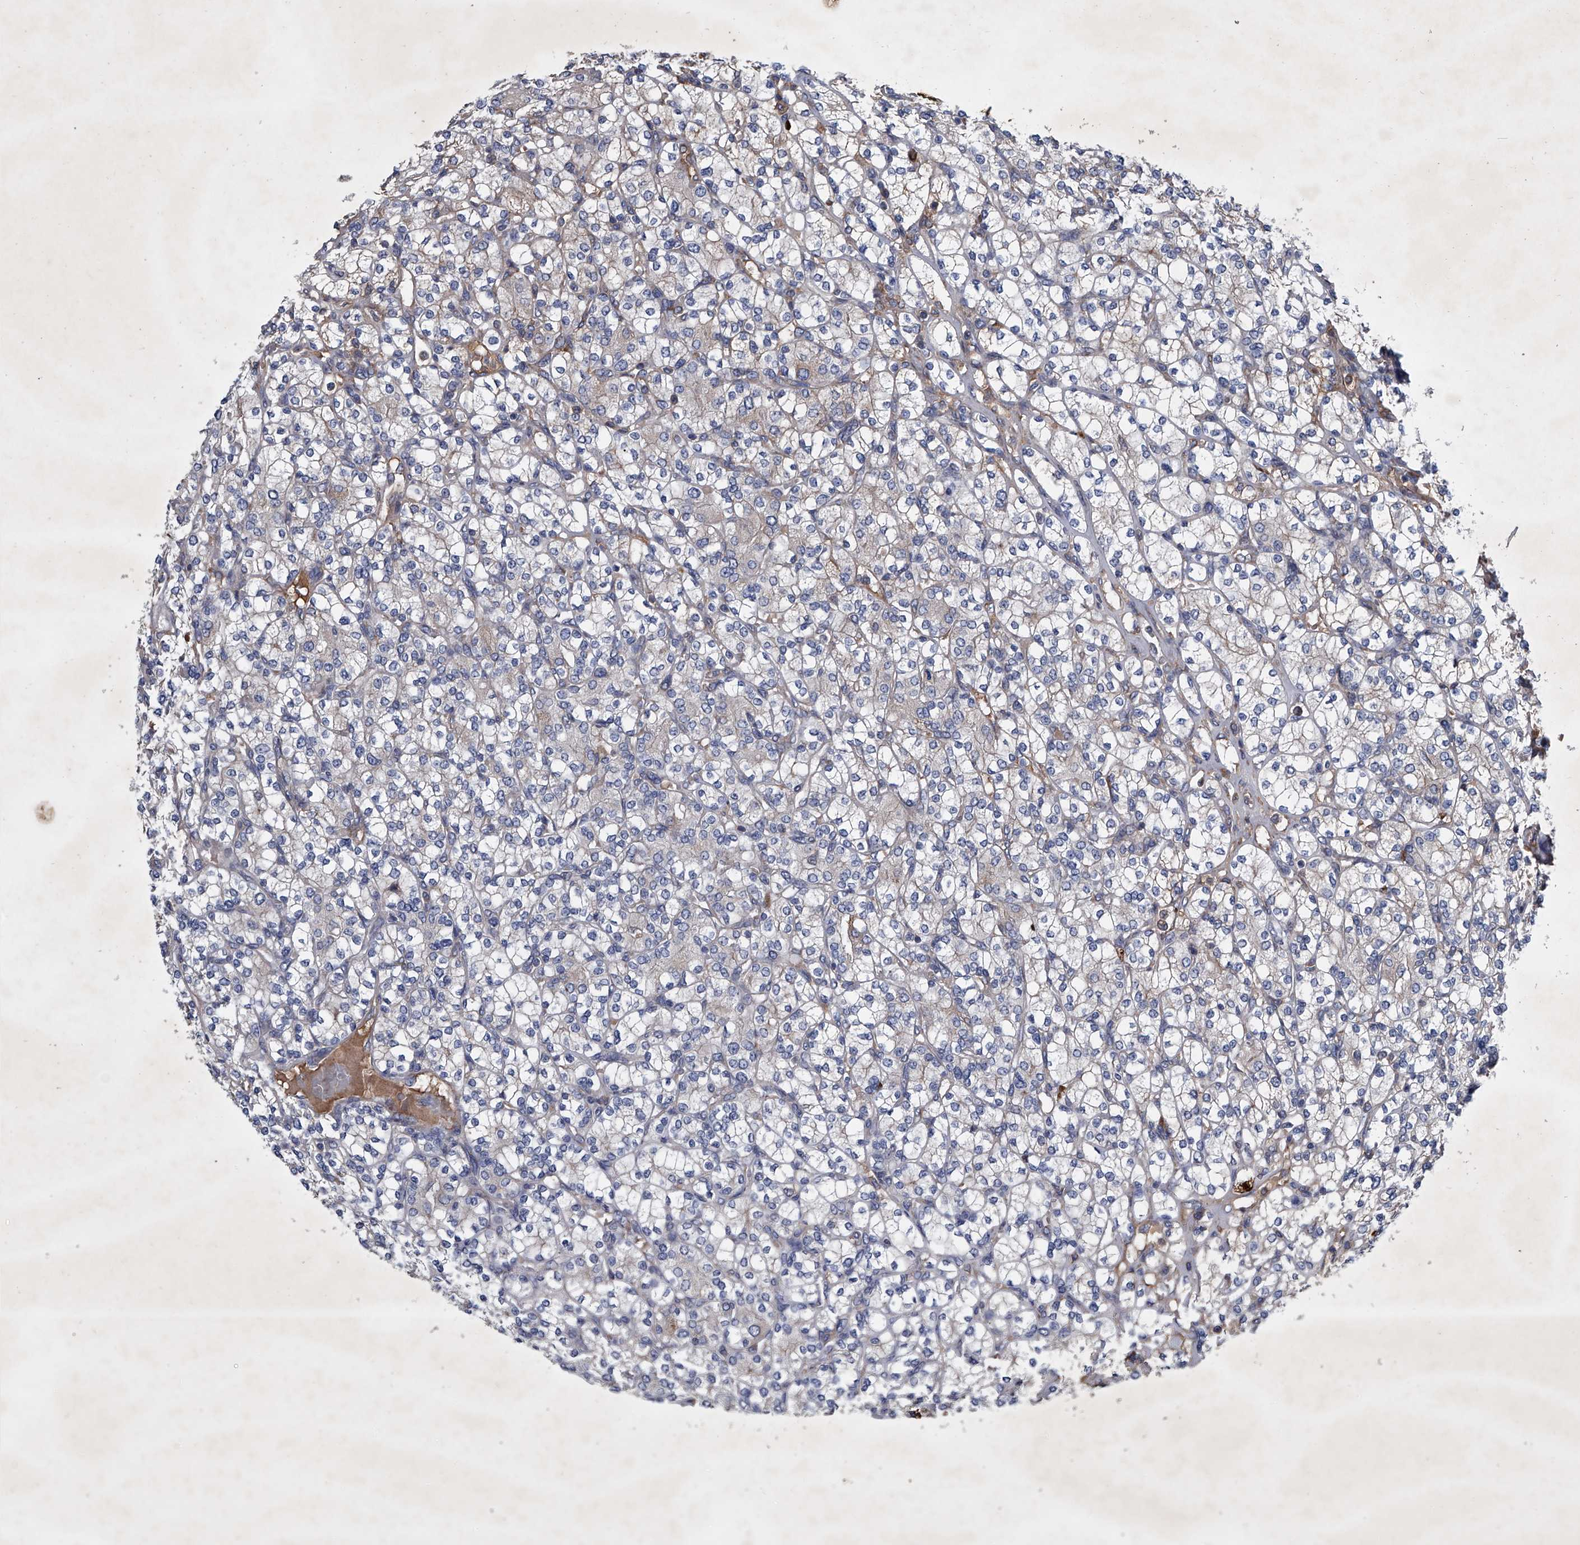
{"staining": {"intensity": "negative", "quantity": "none", "location": "none"}, "tissue": "renal cancer", "cell_type": "Tumor cells", "image_type": "cancer", "snomed": [{"axis": "morphology", "description": "Adenocarcinoma, NOS"}, {"axis": "topography", "description": "Kidney"}], "caption": "Micrograph shows no significant protein staining in tumor cells of adenocarcinoma (renal). (DAB (3,3'-diaminobenzidine) immunohistochemistry (IHC), high magnification).", "gene": "ABCG1", "patient": {"sex": "male", "age": 77}}